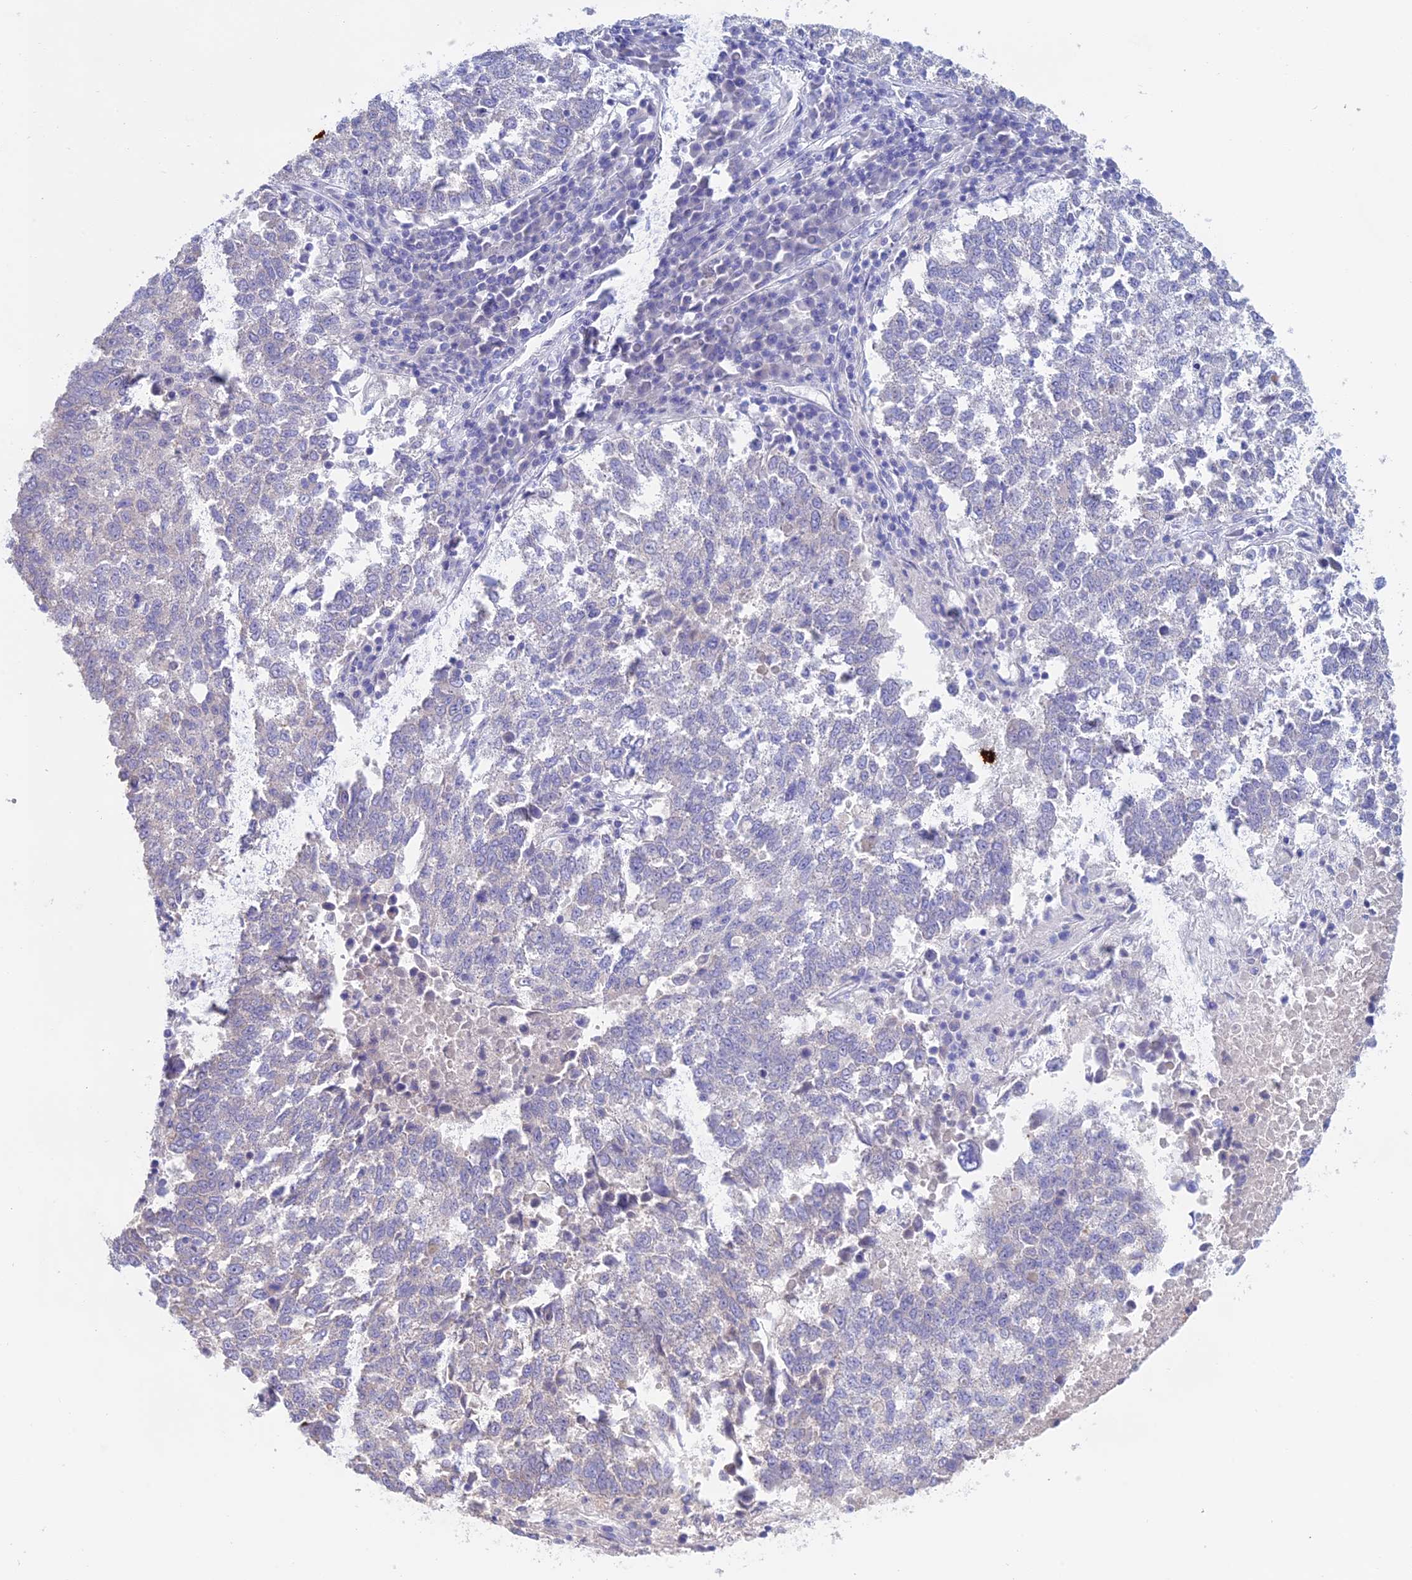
{"staining": {"intensity": "negative", "quantity": "none", "location": "none"}, "tissue": "lung cancer", "cell_type": "Tumor cells", "image_type": "cancer", "snomed": [{"axis": "morphology", "description": "Squamous cell carcinoma, NOS"}, {"axis": "topography", "description": "Lung"}], "caption": "High magnification brightfield microscopy of lung cancer stained with DAB (brown) and counterstained with hematoxylin (blue): tumor cells show no significant staining.", "gene": "BTBD19", "patient": {"sex": "male", "age": 73}}